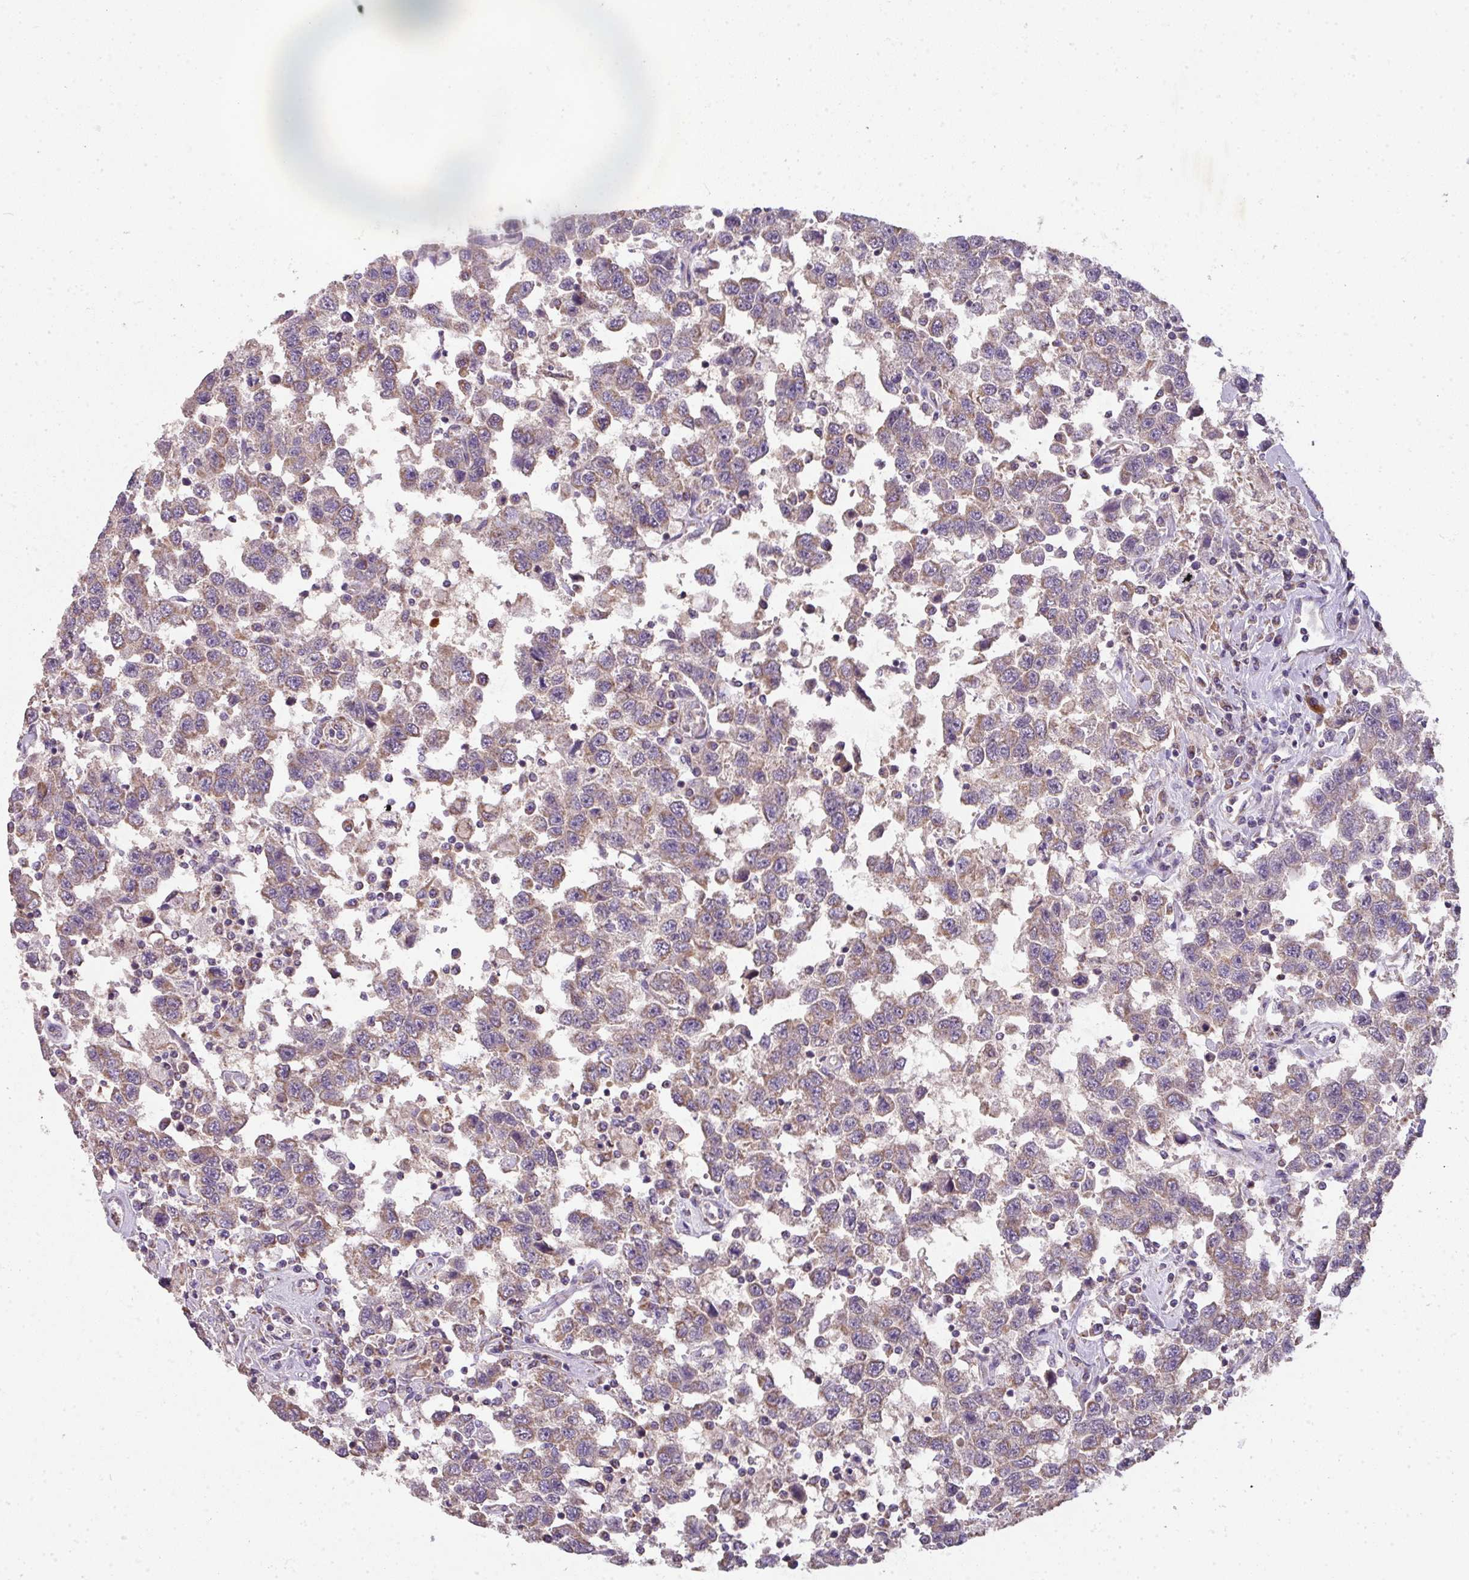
{"staining": {"intensity": "weak", "quantity": "25%-75%", "location": "cytoplasmic/membranous"}, "tissue": "testis cancer", "cell_type": "Tumor cells", "image_type": "cancer", "snomed": [{"axis": "morphology", "description": "Seminoma, NOS"}, {"axis": "topography", "description": "Testis"}], "caption": "IHC of seminoma (testis) demonstrates low levels of weak cytoplasmic/membranous positivity in about 25%-75% of tumor cells.", "gene": "PALS2", "patient": {"sex": "male", "age": 41}}